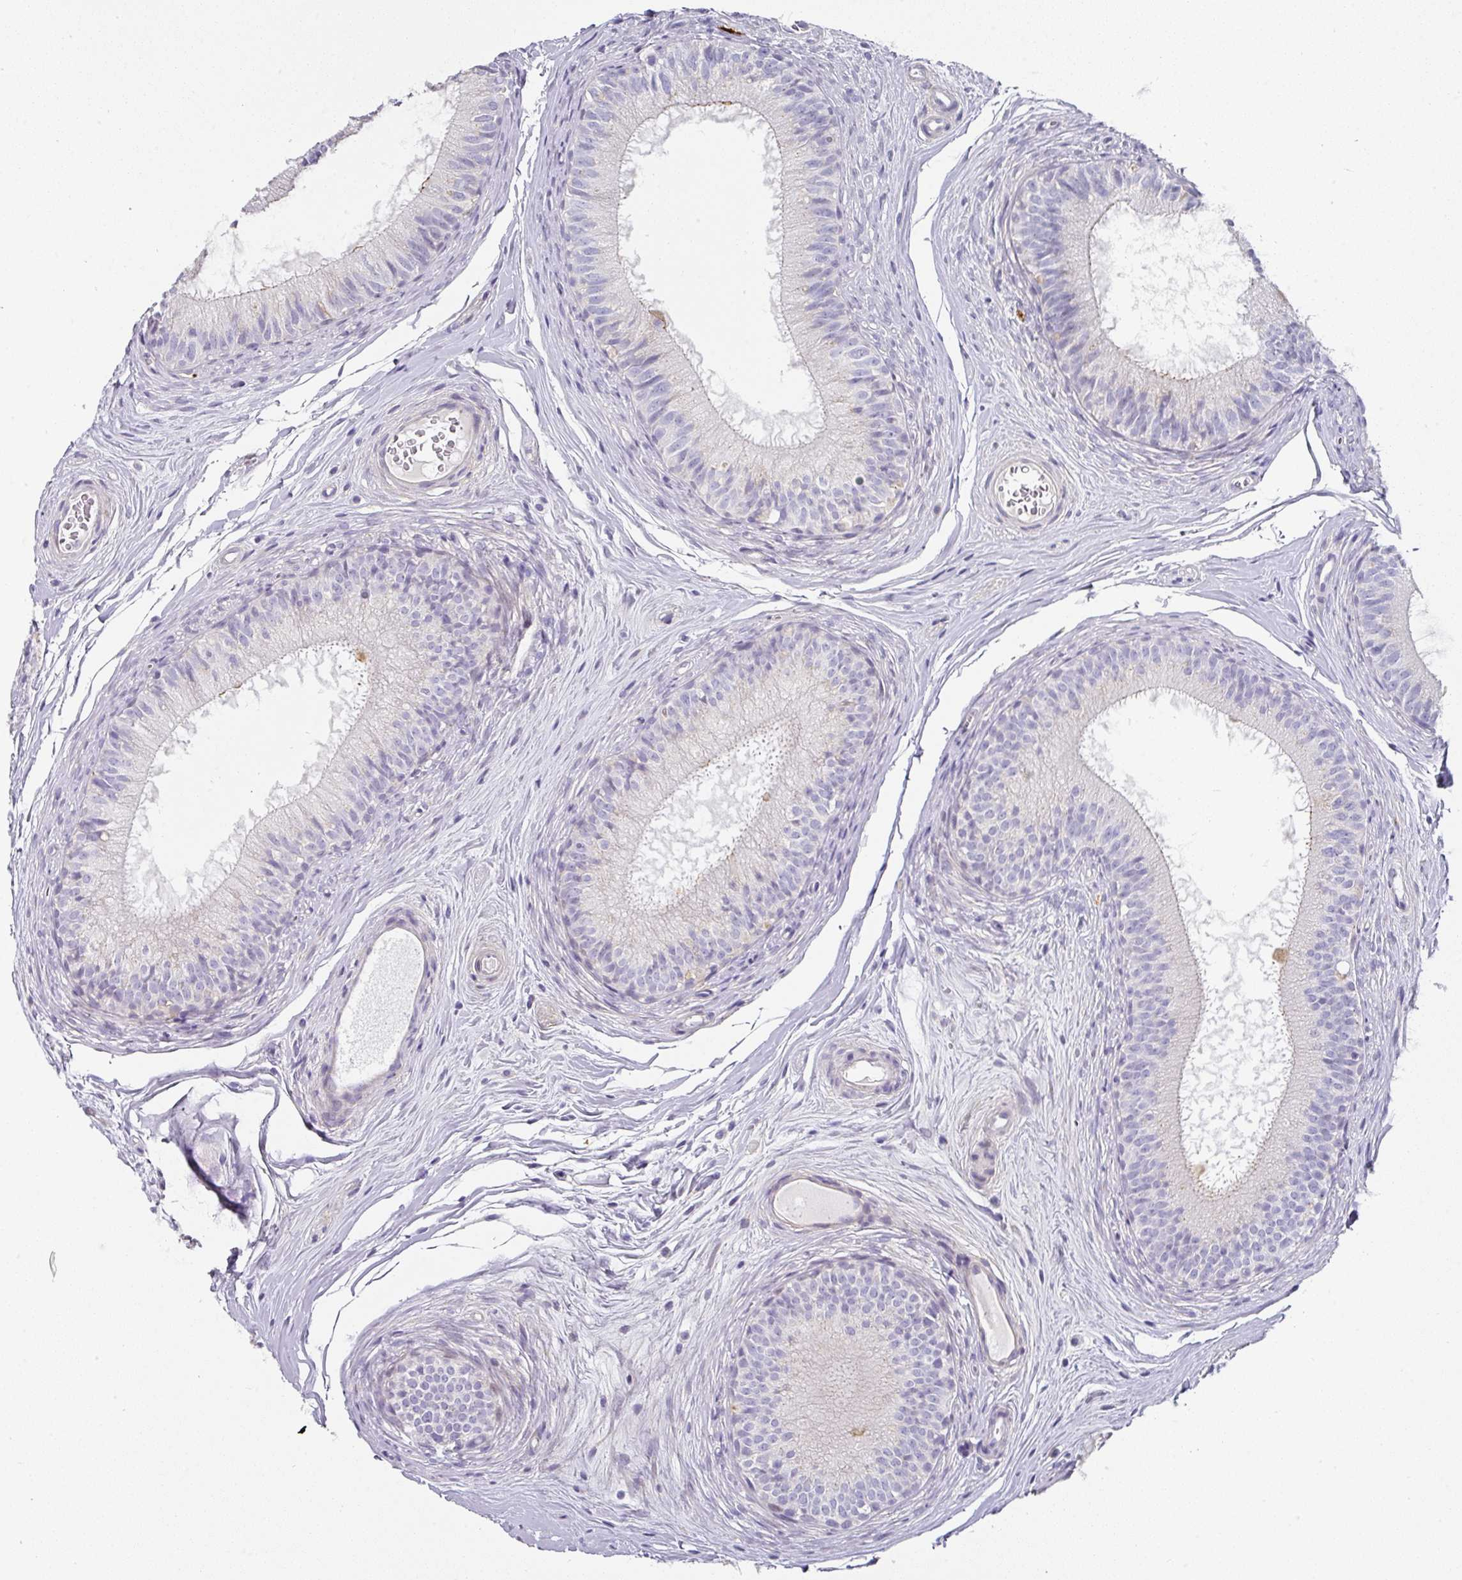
{"staining": {"intensity": "negative", "quantity": "none", "location": "none"}, "tissue": "epididymis", "cell_type": "Glandular cells", "image_type": "normal", "snomed": [{"axis": "morphology", "description": "Normal tissue, NOS"}, {"axis": "topography", "description": "Epididymis"}], "caption": "Epididymis was stained to show a protein in brown. There is no significant staining in glandular cells. (DAB immunohistochemistry (IHC) visualized using brightfield microscopy, high magnification).", "gene": "ANKRD29", "patient": {"sex": "male", "age": 25}}